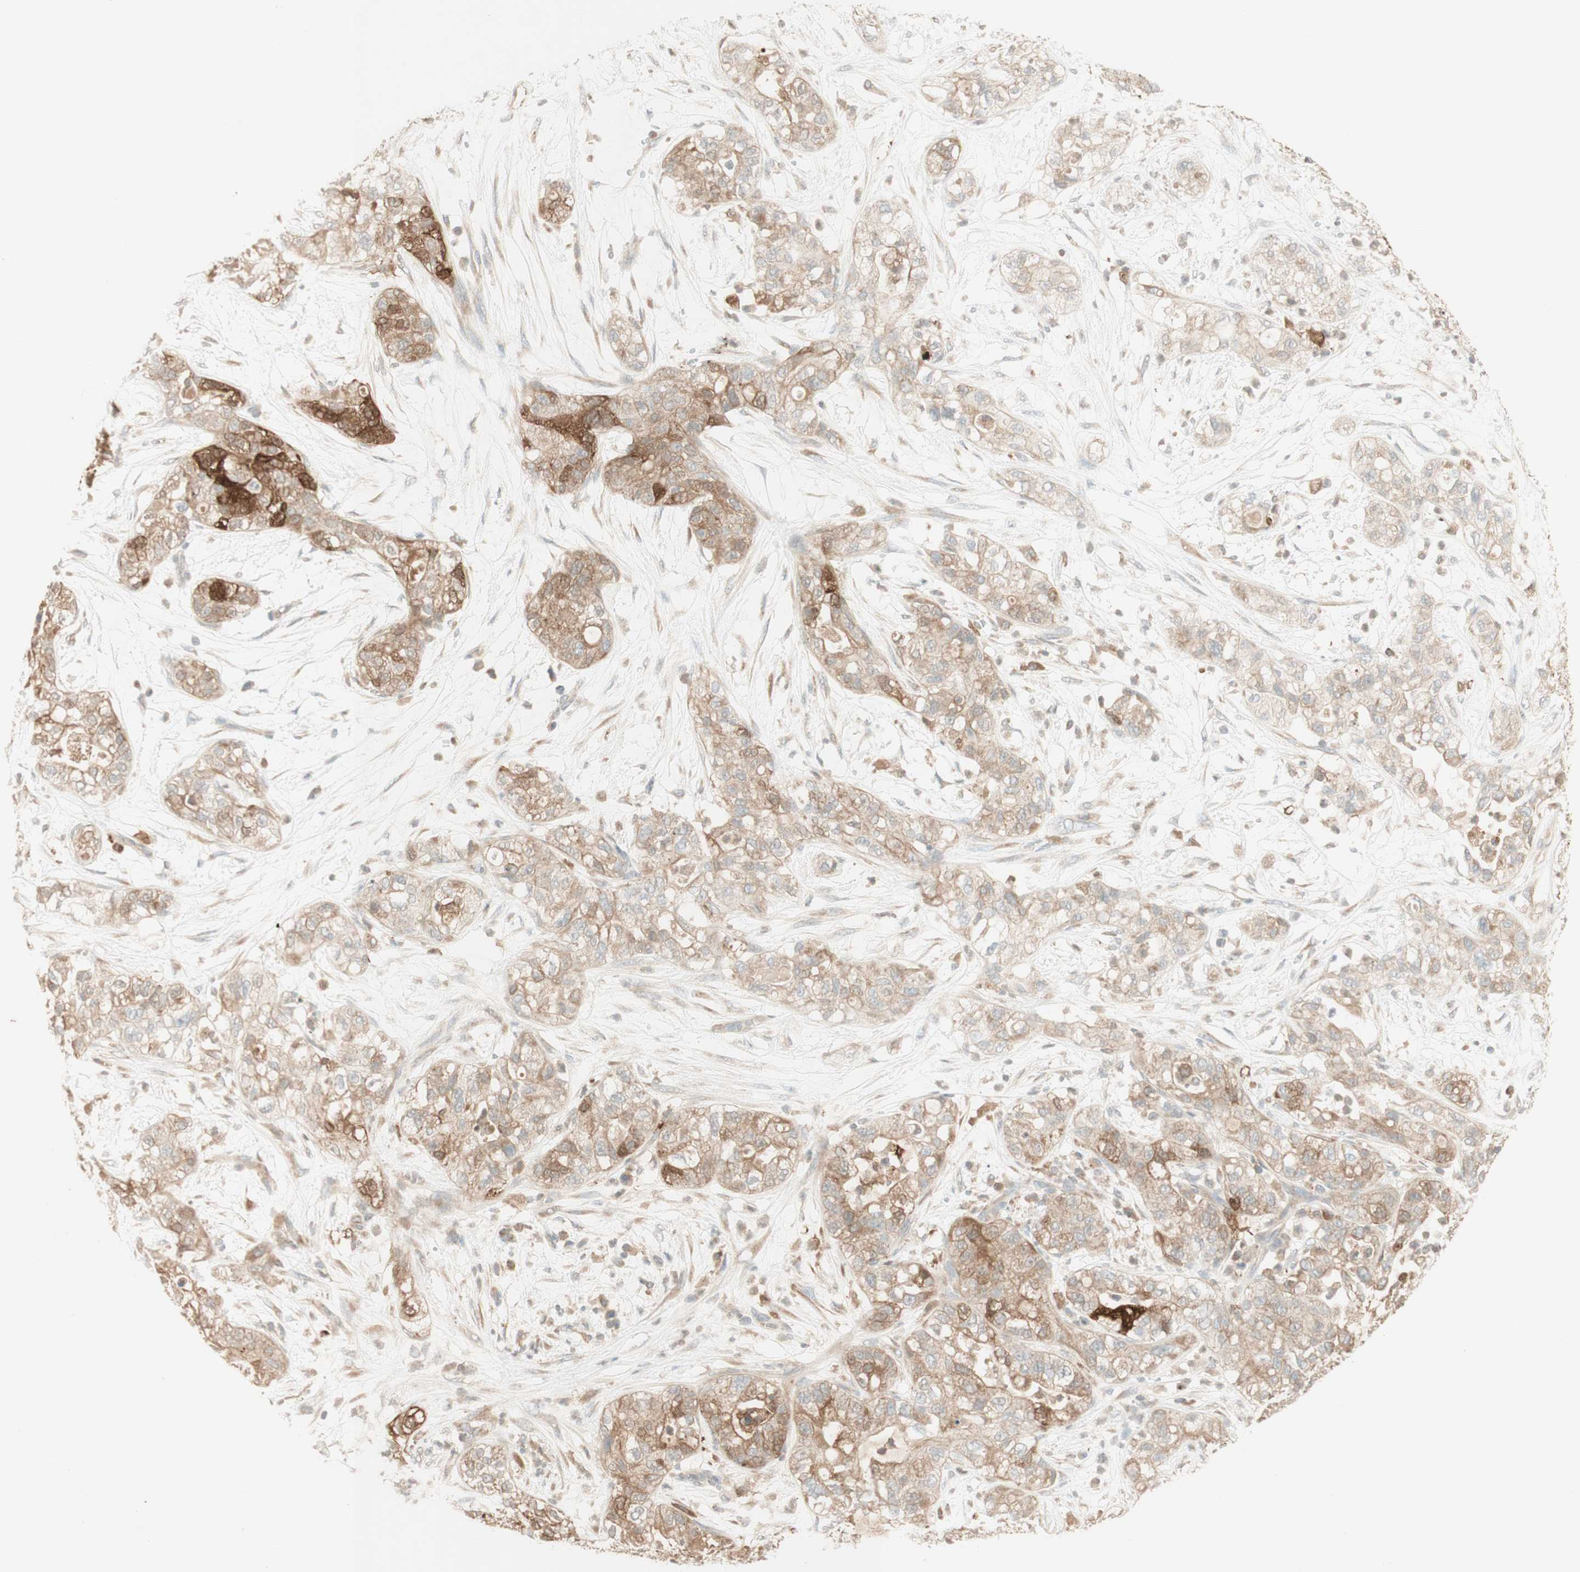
{"staining": {"intensity": "moderate", "quantity": ">75%", "location": "cytoplasmic/membranous"}, "tissue": "pancreatic cancer", "cell_type": "Tumor cells", "image_type": "cancer", "snomed": [{"axis": "morphology", "description": "Adenocarcinoma, NOS"}, {"axis": "topography", "description": "Pancreas"}], "caption": "Pancreatic cancer stained with a protein marker exhibits moderate staining in tumor cells.", "gene": "CLCN2", "patient": {"sex": "female", "age": 78}}